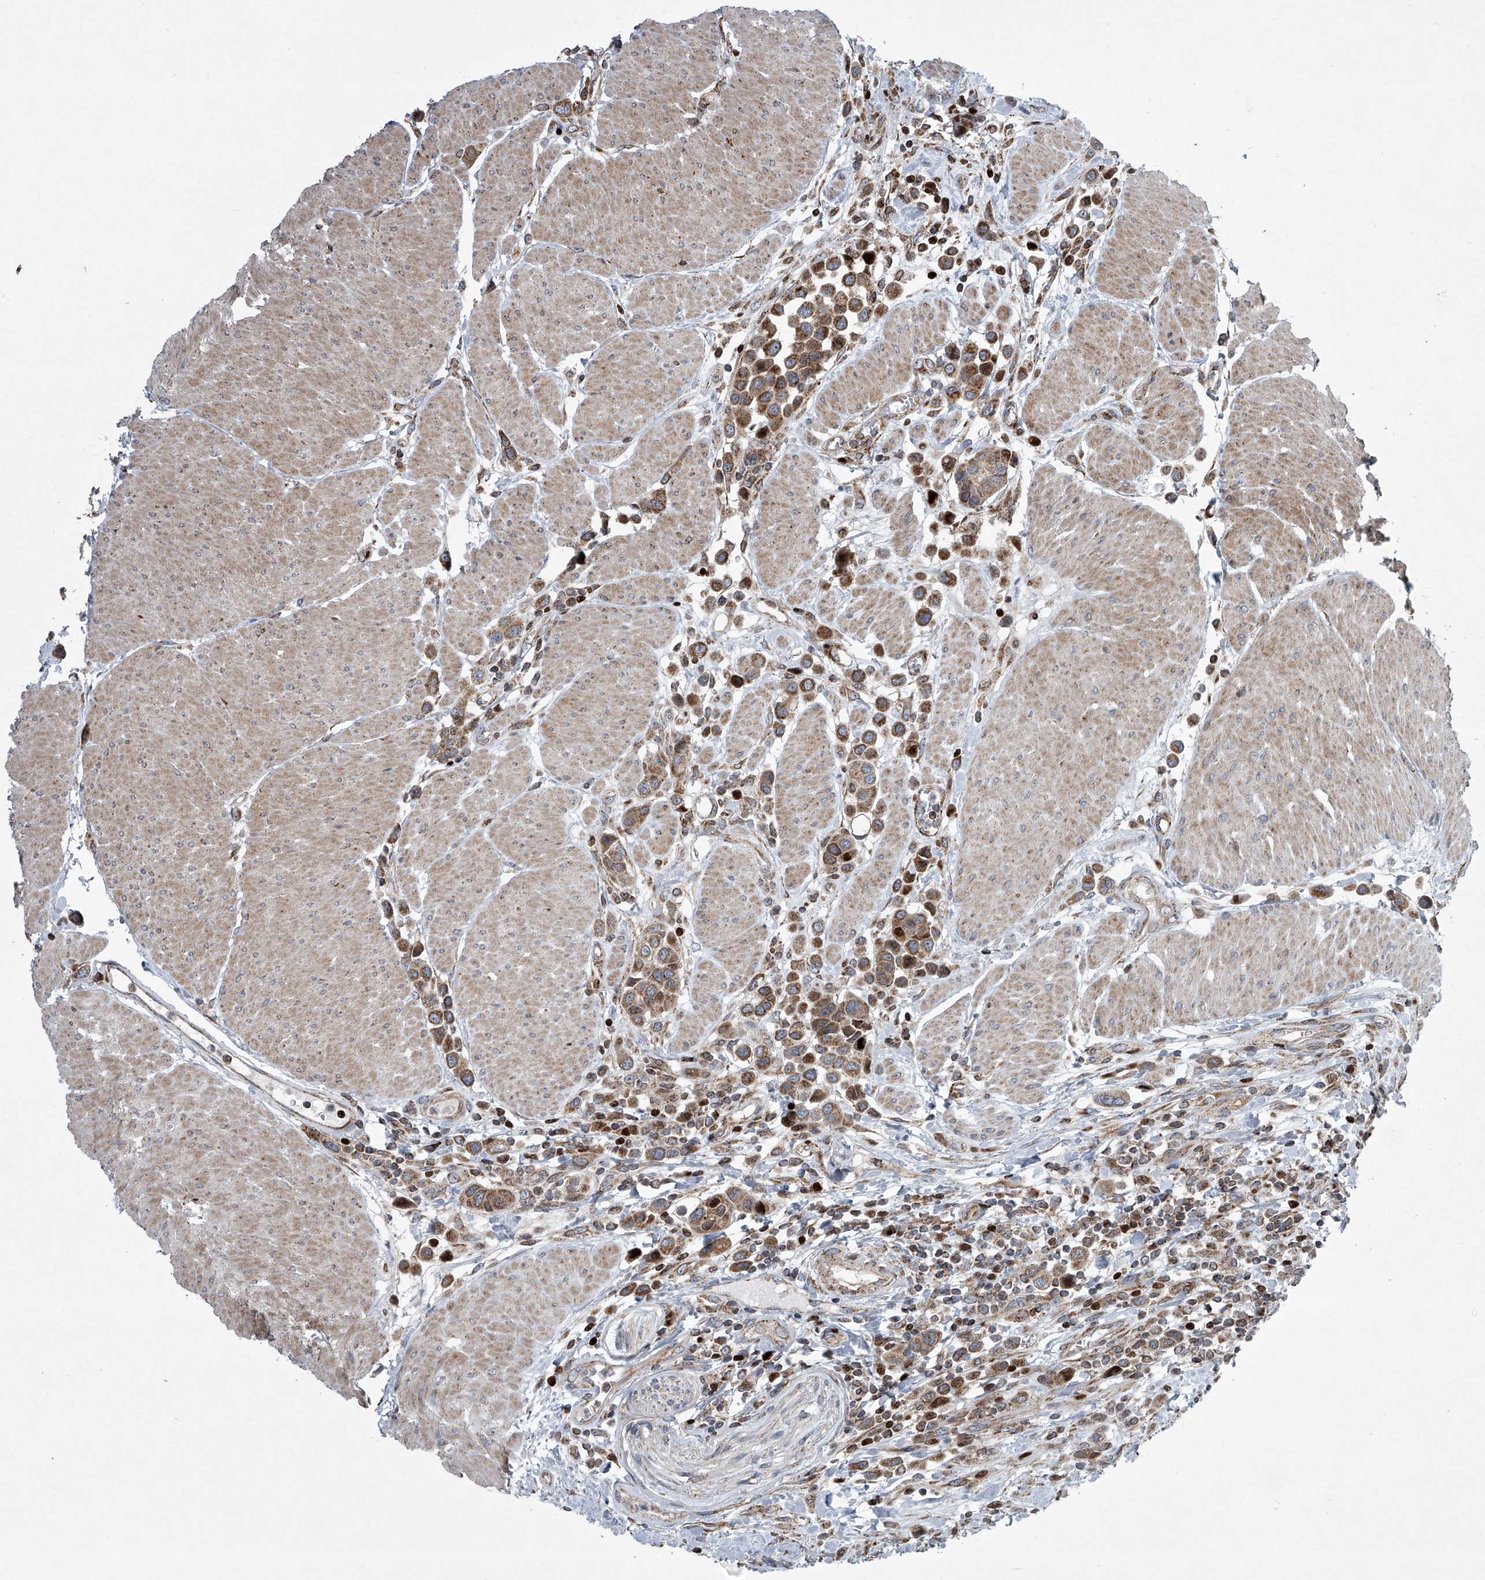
{"staining": {"intensity": "moderate", "quantity": ">75%", "location": "cytoplasmic/membranous"}, "tissue": "urothelial cancer", "cell_type": "Tumor cells", "image_type": "cancer", "snomed": [{"axis": "morphology", "description": "Urothelial carcinoma, High grade"}, {"axis": "topography", "description": "Urinary bladder"}], "caption": "Immunohistochemistry (DAB) staining of high-grade urothelial carcinoma exhibits moderate cytoplasmic/membranous protein staining in approximately >75% of tumor cells.", "gene": "STRADA", "patient": {"sex": "male", "age": 50}}